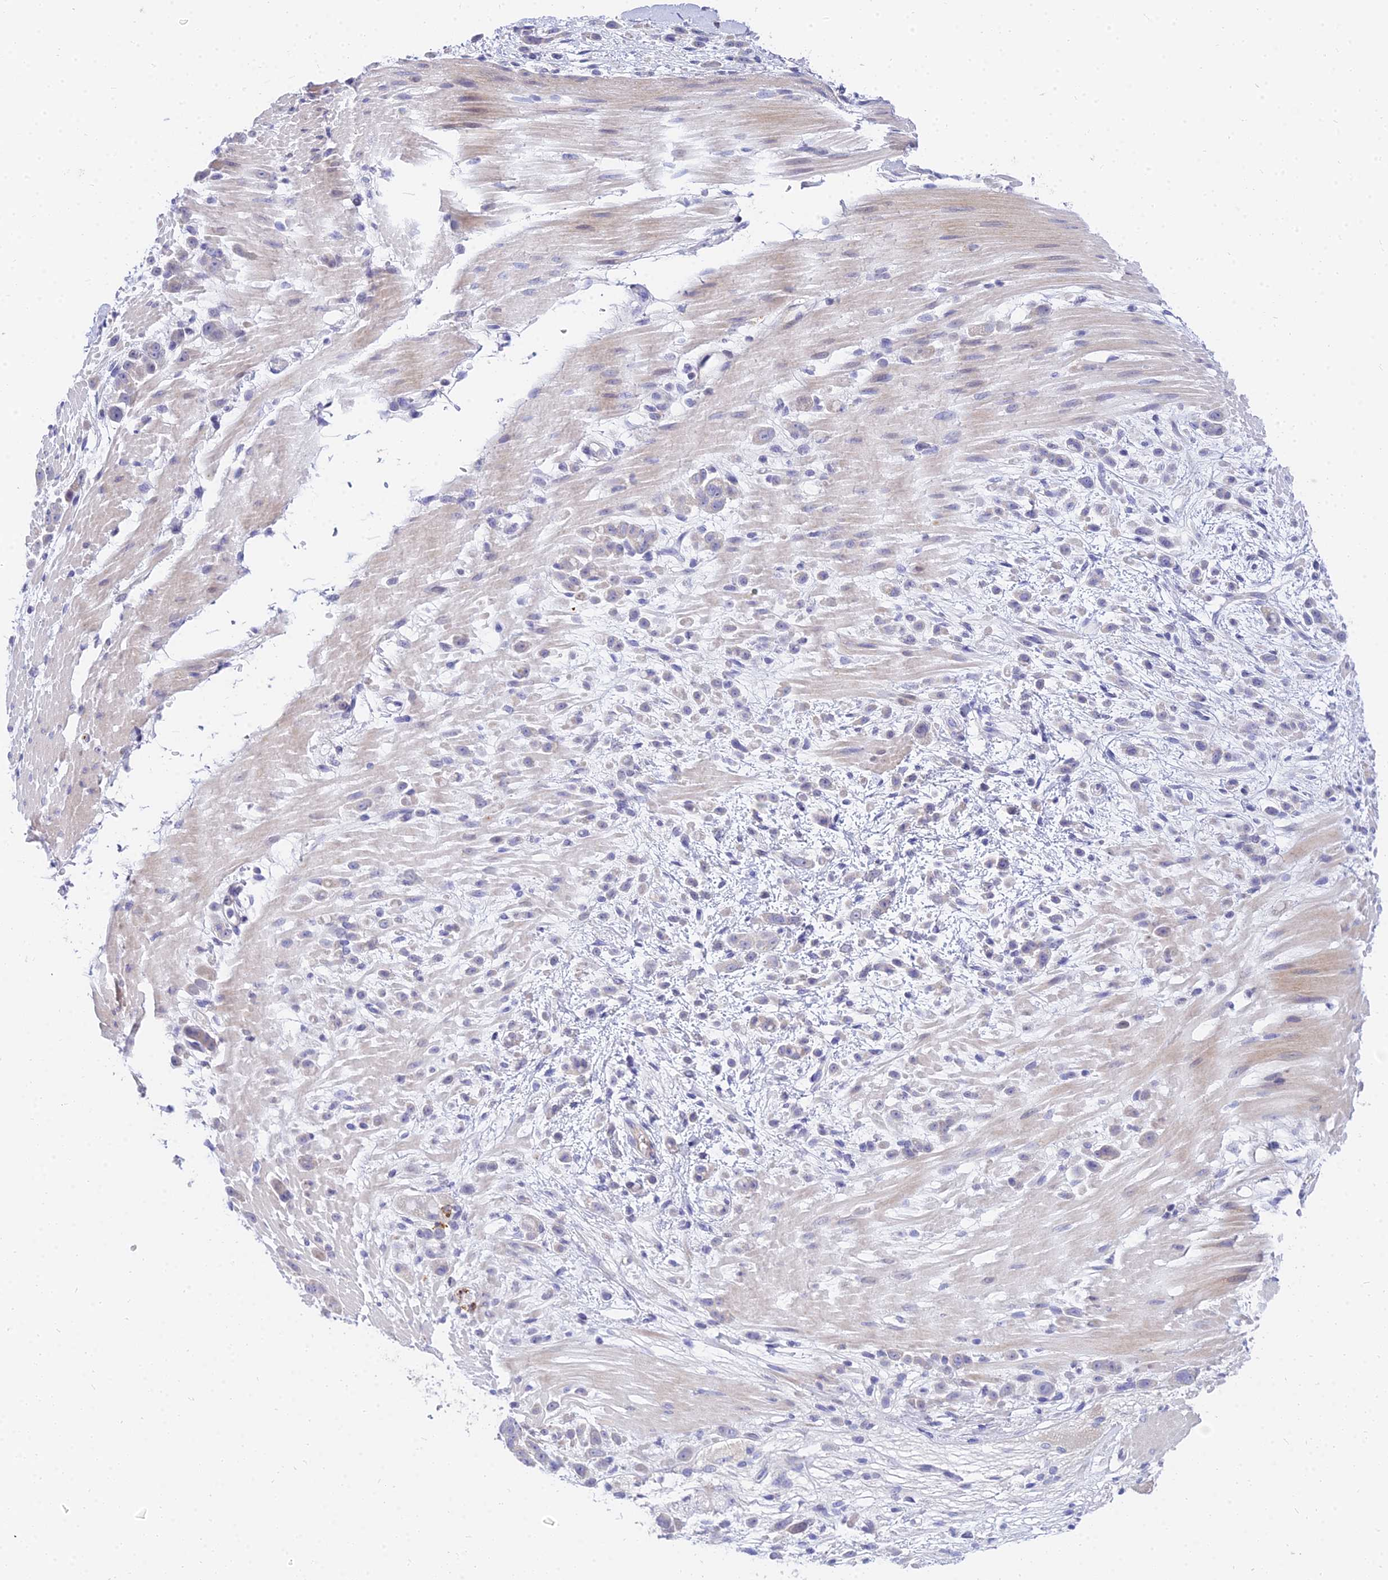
{"staining": {"intensity": "negative", "quantity": "none", "location": "none"}, "tissue": "pancreatic cancer", "cell_type": "Tumor cells", "image_type": "cancer", "snomed": [{"axis": "morphology", "description": "Normal tissue, NOS"}, {"axis": "morphology", "description": "Adenocarcinoma, NOS"}, {"axis": "topography", "description": "Pancreas"}], "caption": "Immunohistochemistry of human adenocarcinoma (pancreatic) exhibits no staining in tumor cells. (DAB (3,3'-diaminobenzidine) immunohistochemistry (IHC) visualized using brightfield microscopy, high magnification).", "gene": "VWC2L", "patient": {"sex": "female", "age": 64}}